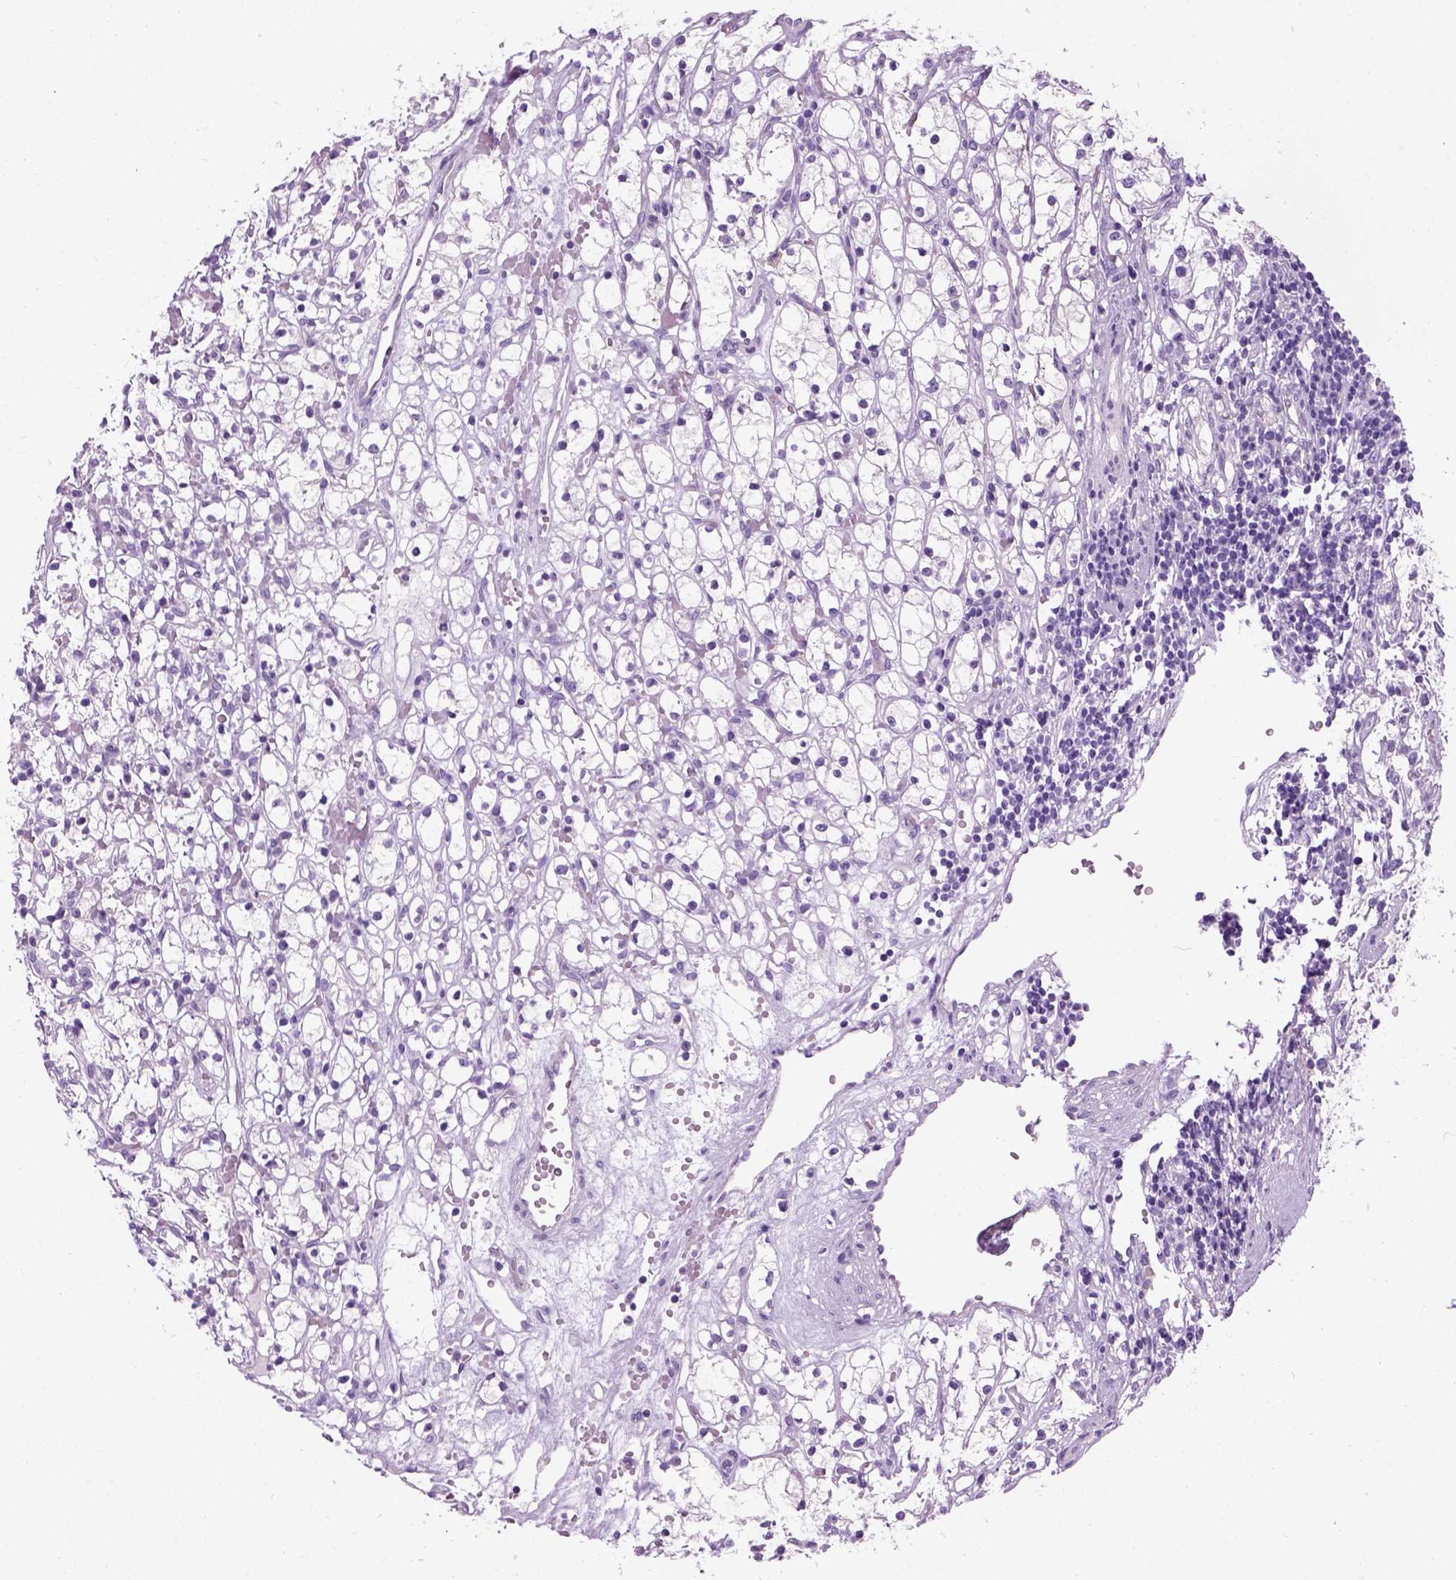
{"staining": {"intensity": "negative", "quantity": "none", "location": "none"}, "tissue": "renal cancer", "cell_type": "Tumor cells", "image_type": "cancer", "snomed": [{"axis": "morphology", "description": "Adenocarcinoma, NOS"}, {"axis": "topography", "description": "Kidney"}], "caption": "Immunohistochemistry of human renal cancer demonstrates no expression in tumor cells. Brightfield microscopy of immunohistochemistry stained with DAB (brown) and hematoxylin (blue), captured at high magnification.", "gene": "GABRB2", "patient": {"sex": "female", "age": 59}}